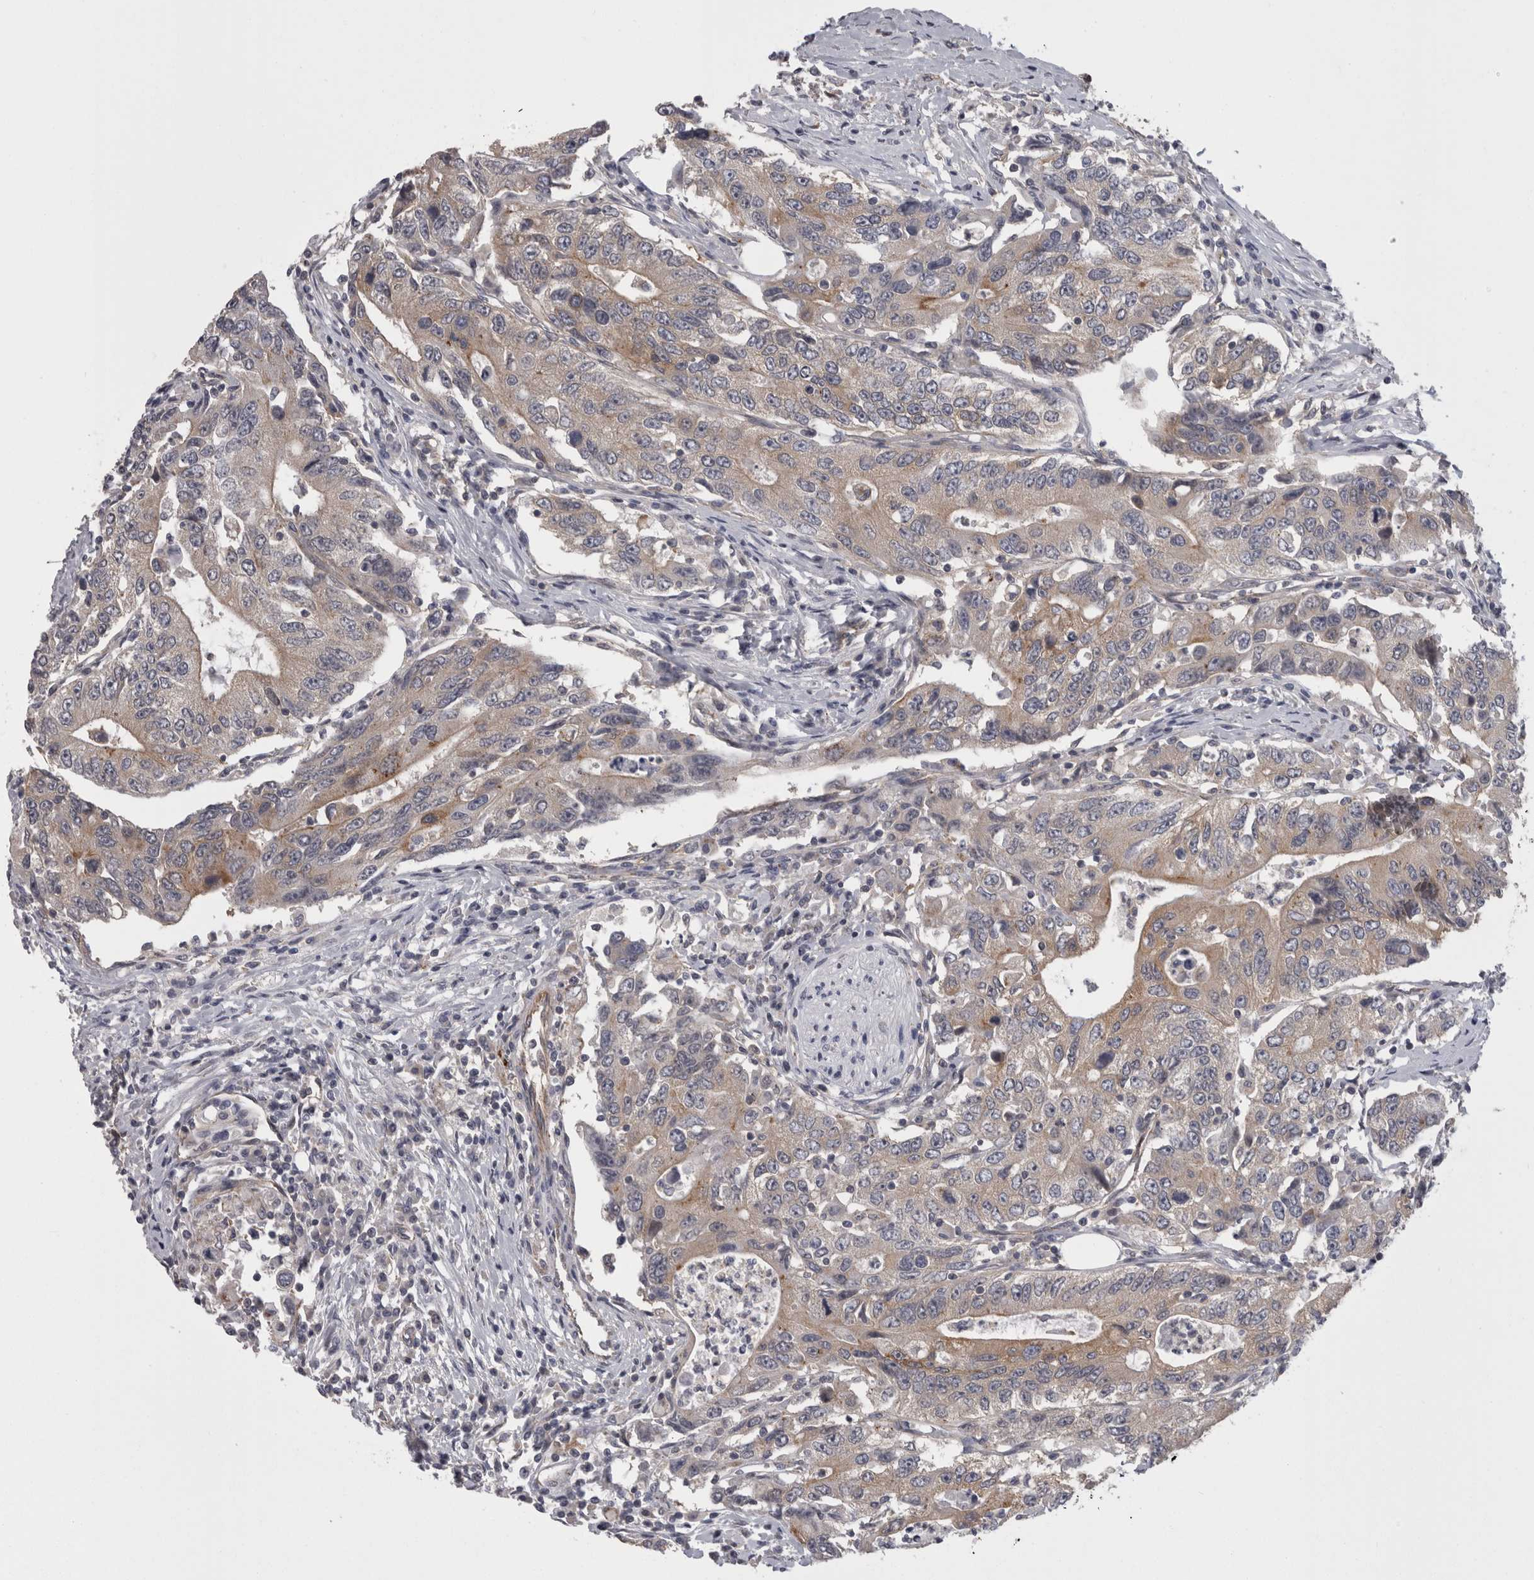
{"staining": {"intensity": "moderate", "quantity": "<25%", "location": "cytoplasmic/membranous"}, "tissue": "colorectal cancer", "cell_type": "Tumor cells", "image_type": "cancer", "snomed": [{"axis": "morphology", "description": "Adenocarcinoma, NOS"}, {"axis": "topography", "description": "Colon"}], "caption": "Colorectal adenocarcinoma stained for a protein reveals moderate cytoplasmic/membranous positivity in tumor cells. Using DAB (brown) and hematoxylin (blue) stains, captured at high magnification using brightfield microscopy.", "gene": "LYZL6", "patient": {"sex": "female", "age": 77}}